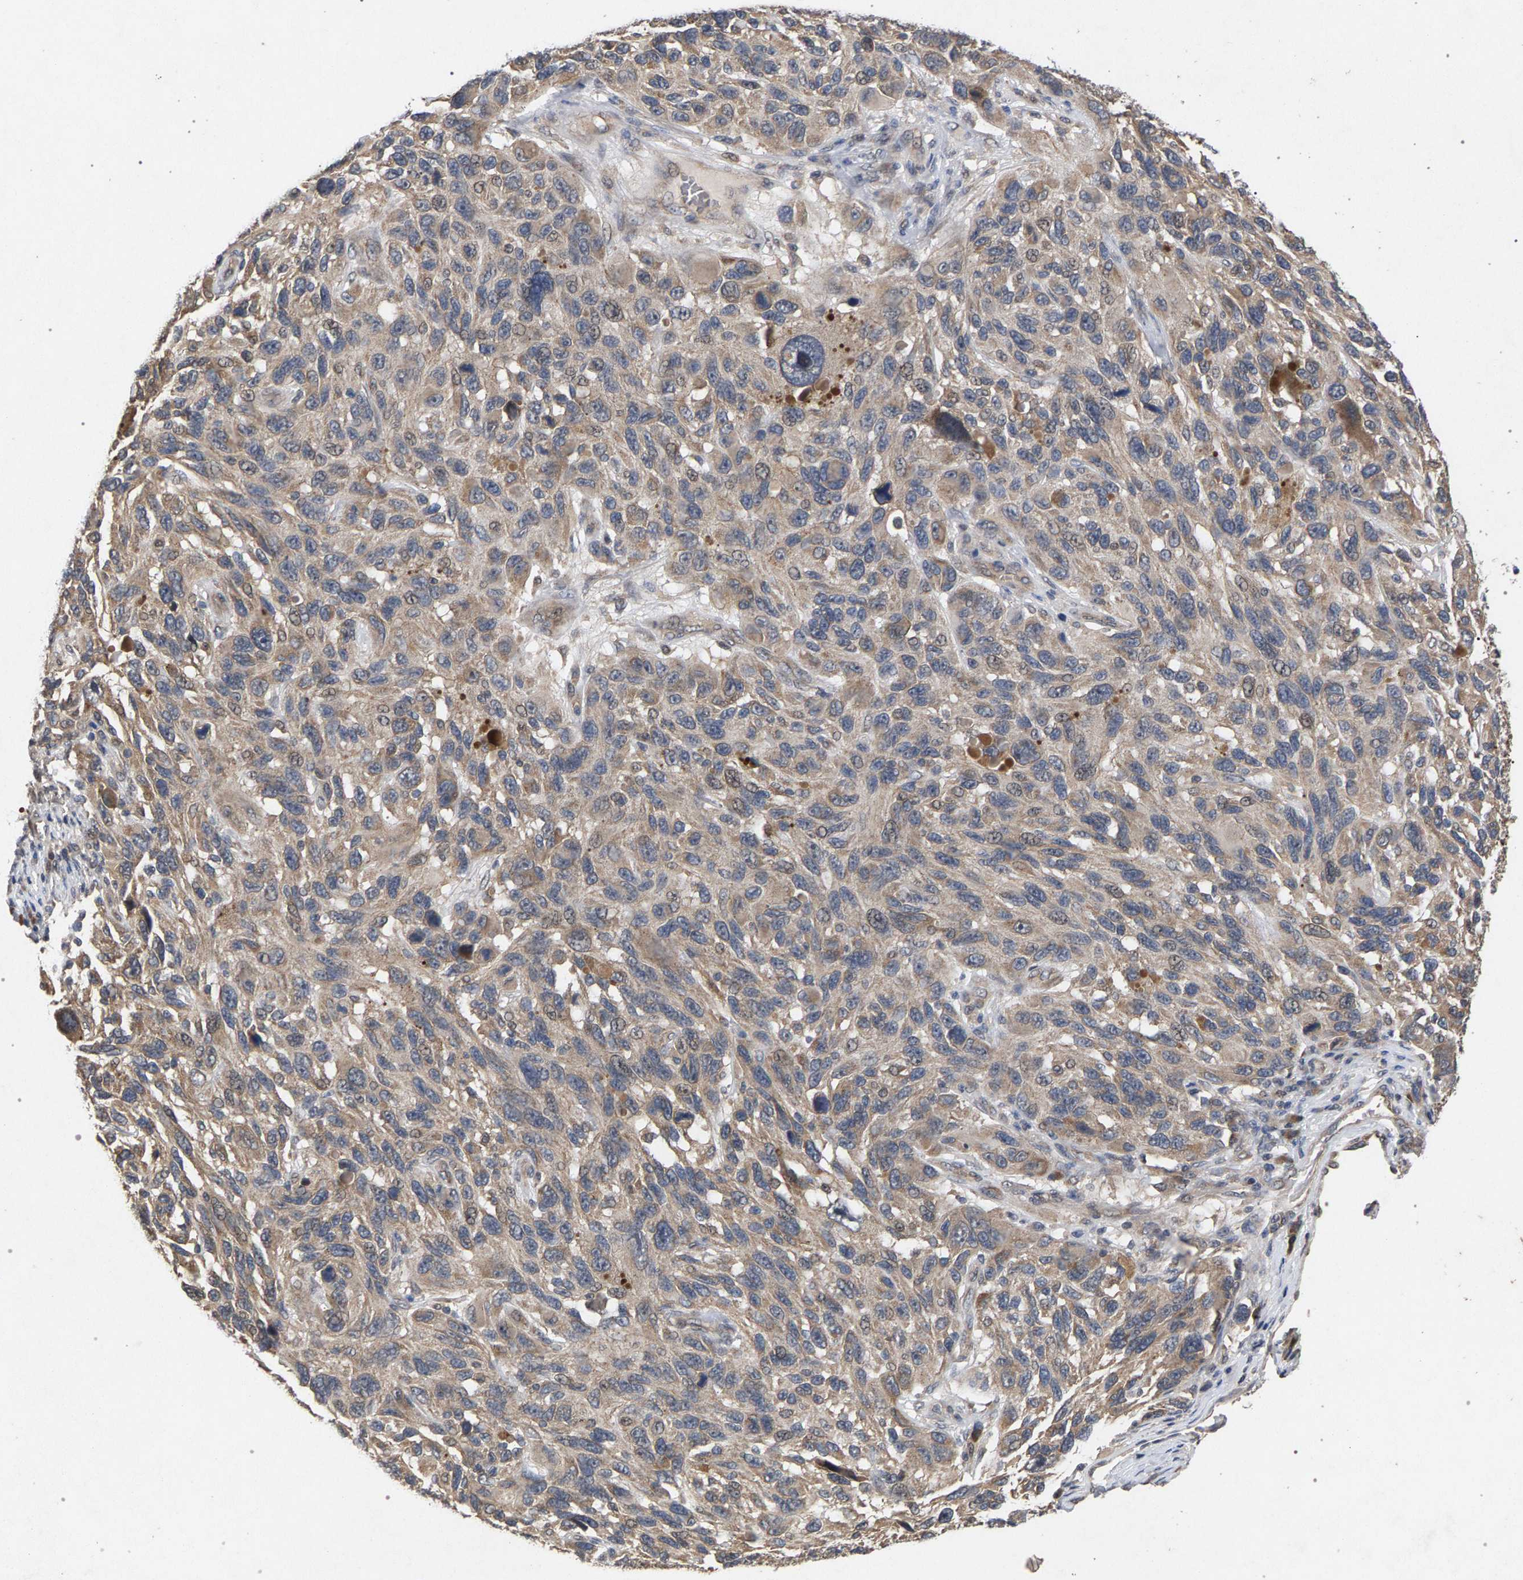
{"staining": {"intensity": "weak", "quantity": "25%-75%", "location": "cytoplasmic/membranous"}, "tissue": "melanoma", "cell_type": "Tumor cells", "image_type": "cancer", "snomed": [{"axis": "morphology", "description": "Malignant melanoma, NOS"}, {"axis": "topography", "description": "Skin"}], "caption": "Immunohistochemical staining of human melanoma reveals weak cytoplasmic/membranous protein positivity in about 25%-75% of tumor cells. The protein is shown in brown color, while the nuclei are stained blue.", "gene": "SLC4A4", "patient": {"sex": "male", "age": 53}}